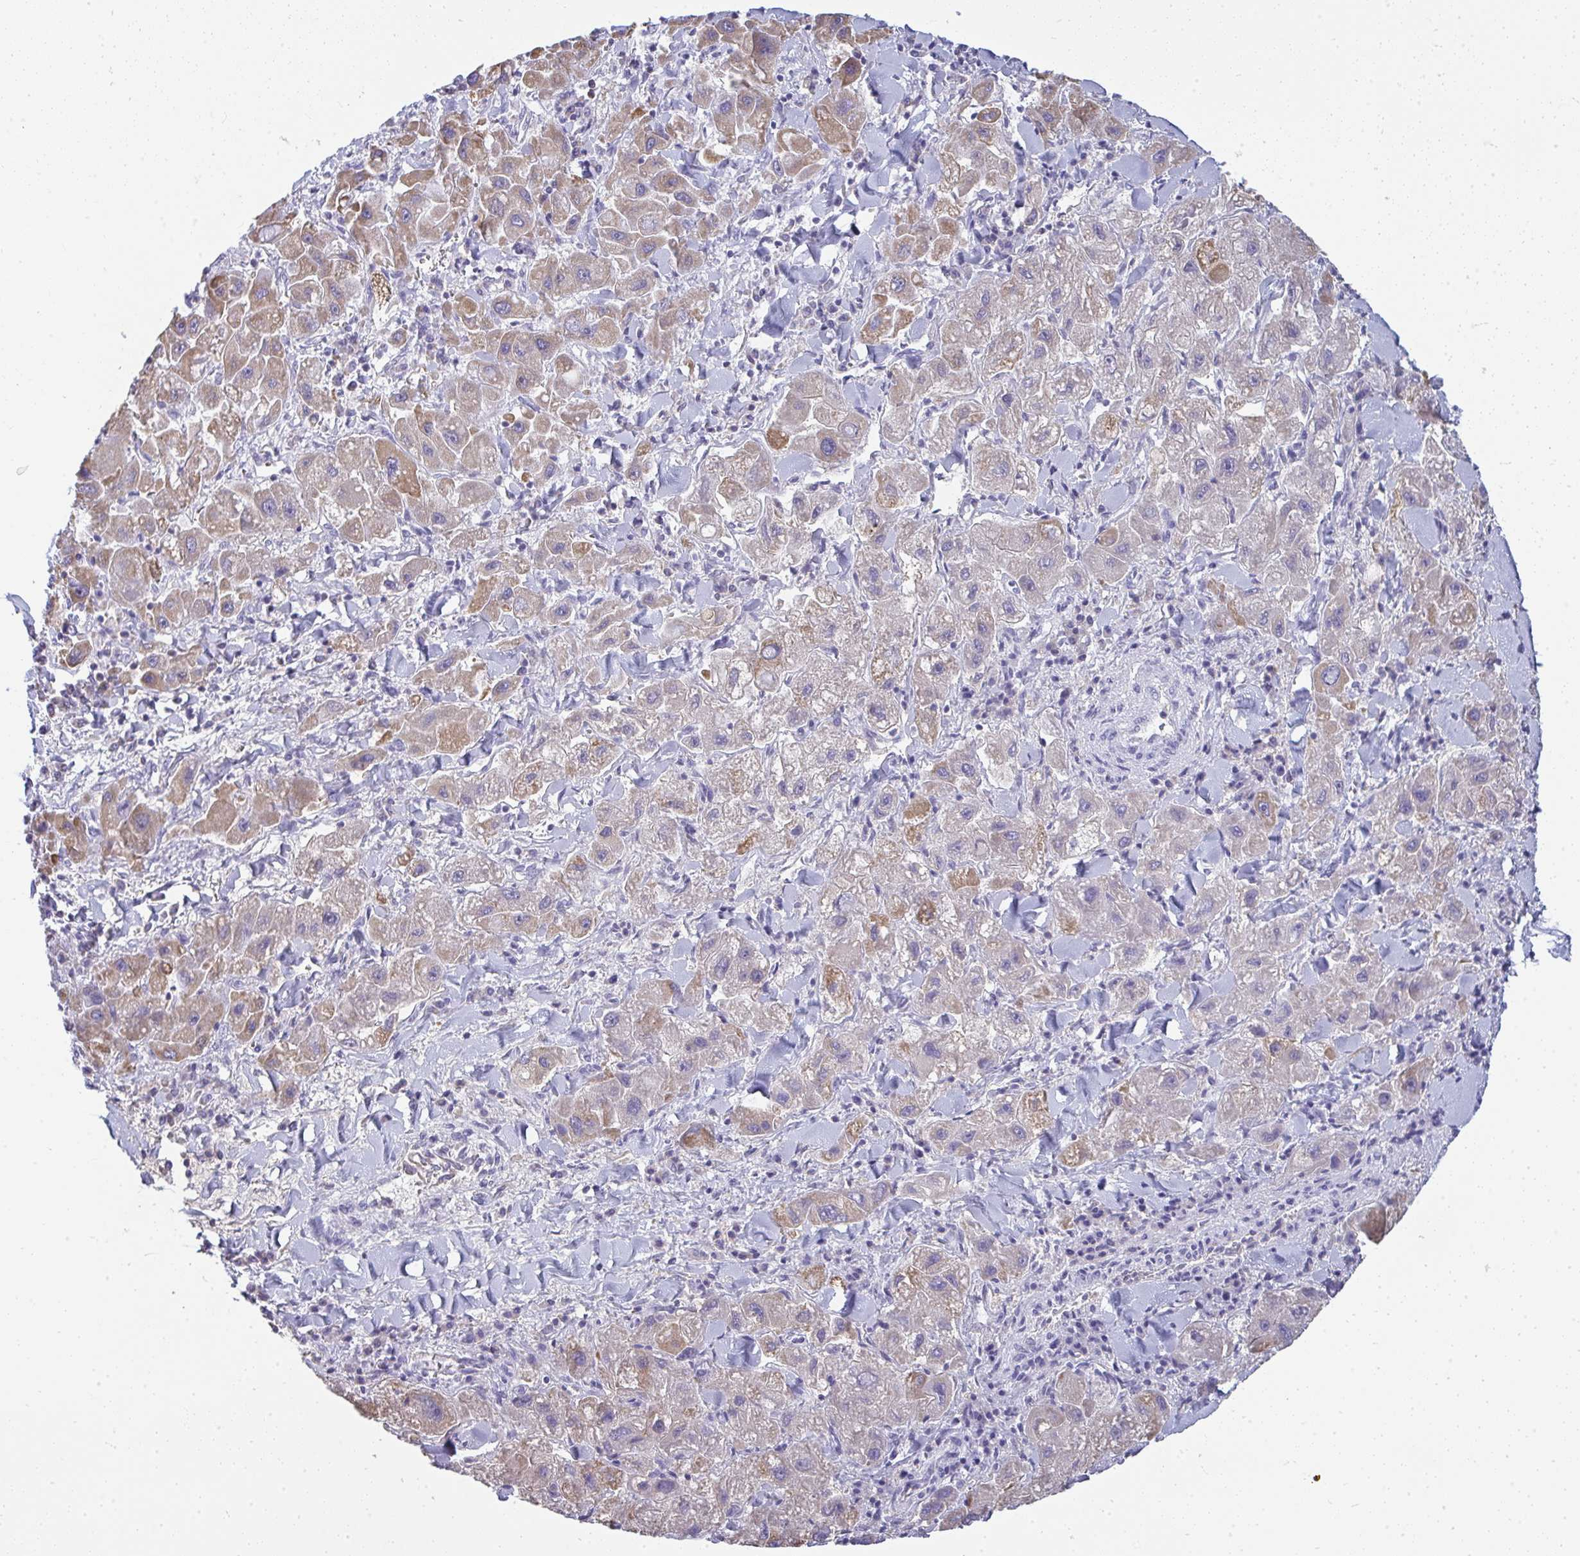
{"staining": {"intensity": "moderate", "quantity": ">75%", "location": "cytoplasmic/membranous"}, "tissue": "liver cancer", "cell_type": "Tumor cells", "image_type": "cancer", "snomed": [{"axis": "morphology", "description": "Carcinoma, Hepatocellular, NOS"}, {"axis": "topography", "description": "Liver"}], "caption": "Moderate cytoplasmic/membranous positivity is appreciated in about >75% of tumor cells in liver hepatocellular carcinoma. The protein is stained brown, and the nuclei are stained in blue (DAB (3,3'-diaminobenzidine) IHC with brightfield microscopy, high magnification).", "gene": "SLC6A1", "patient": {"sex": "male", "age": 24}}